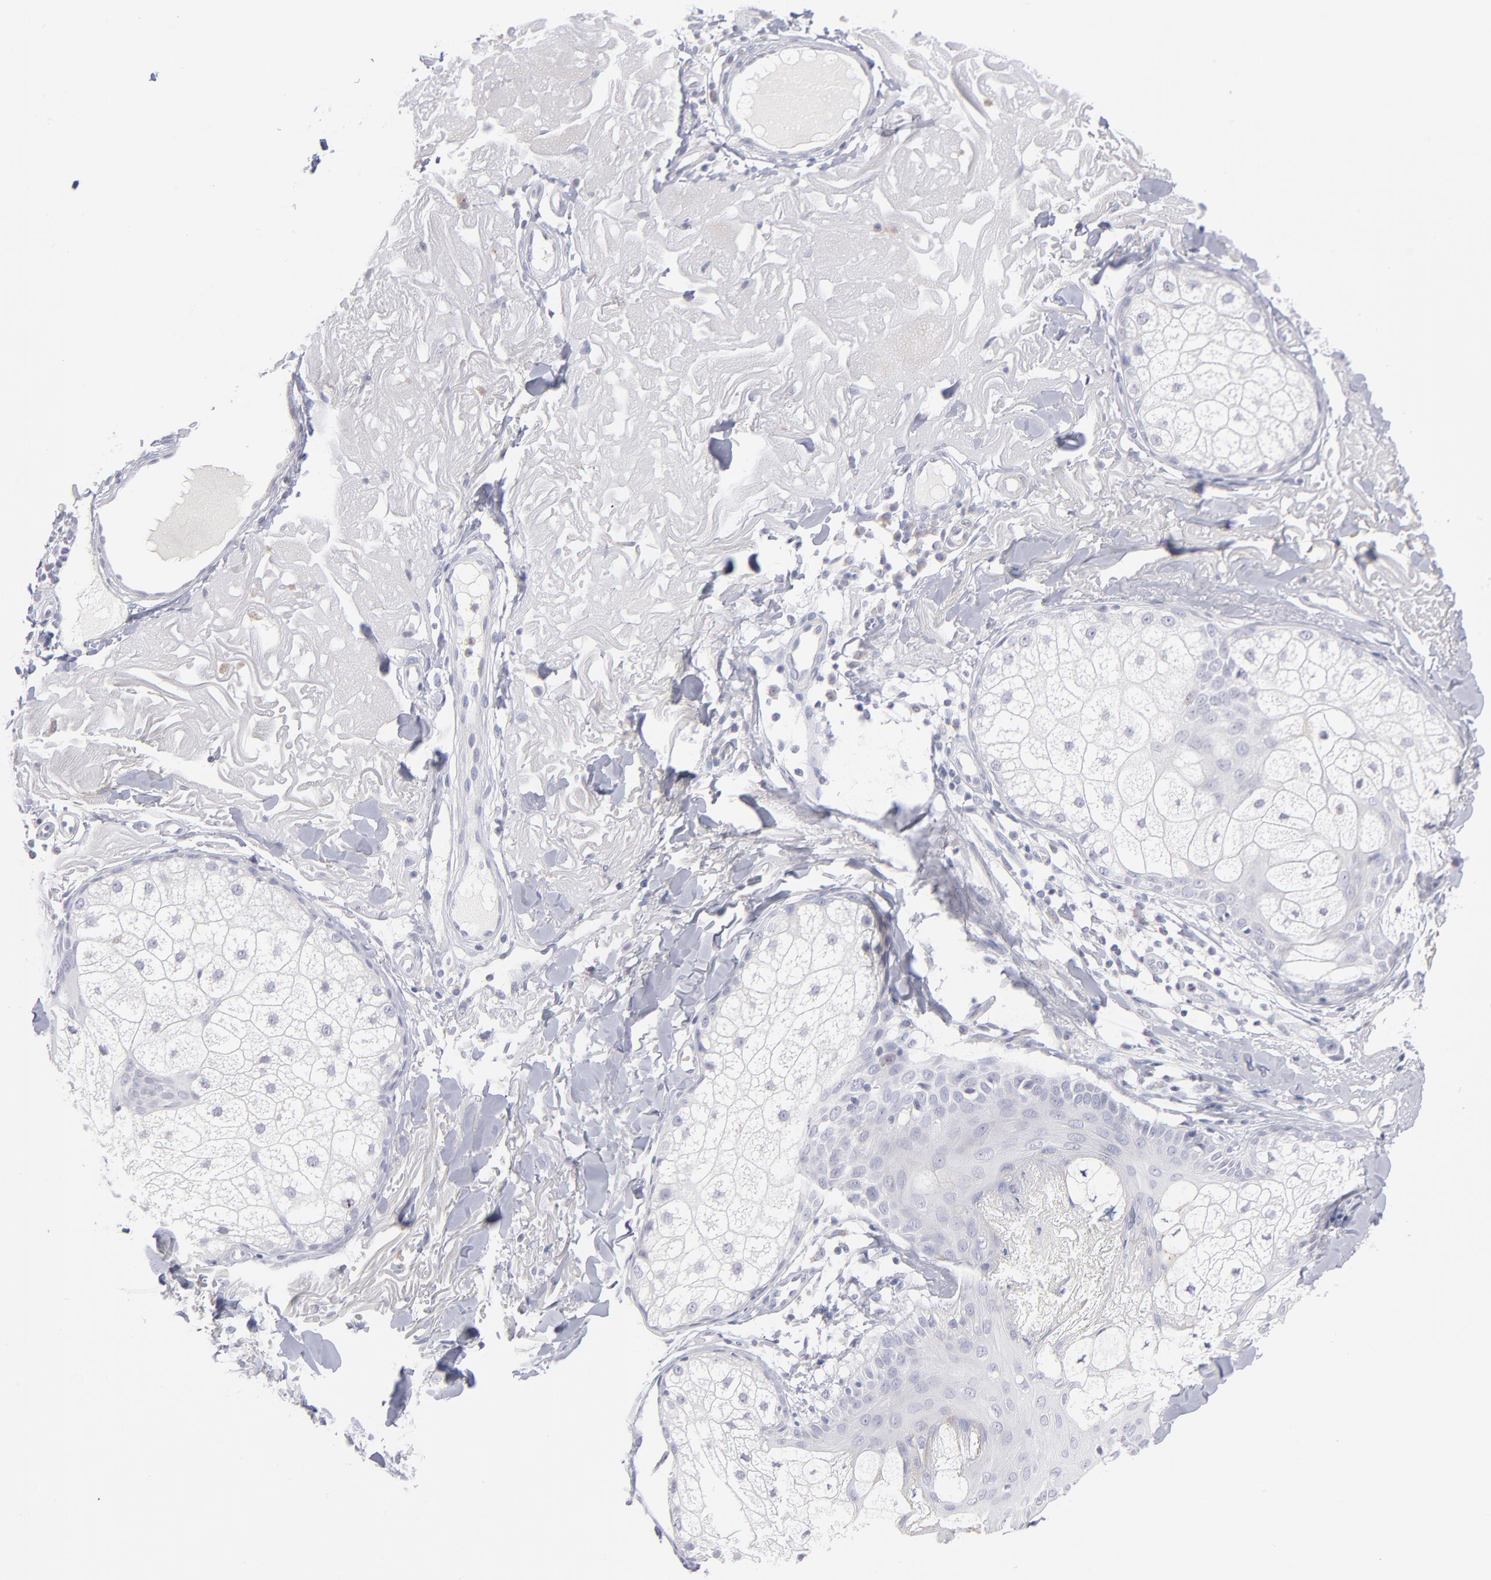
{"staining": {"intensity": "negative", "quantity": "none", "location": "none"}, "tissue": "skin cancer", "cell_type": "Tumor cells", "image_type": "cancer", "snomed": [{"axis": "morphology", "description": "Basal cell carcinoma"}, {"axis": "topography", "description": "Skin"}], "caption": "The IHC histopathology image has no significant expression in tumor cells of basal cell carcinoma (skin) tissue.", "gene": "MTHFD2", "patient": {"sex": "male", "age": 74}}